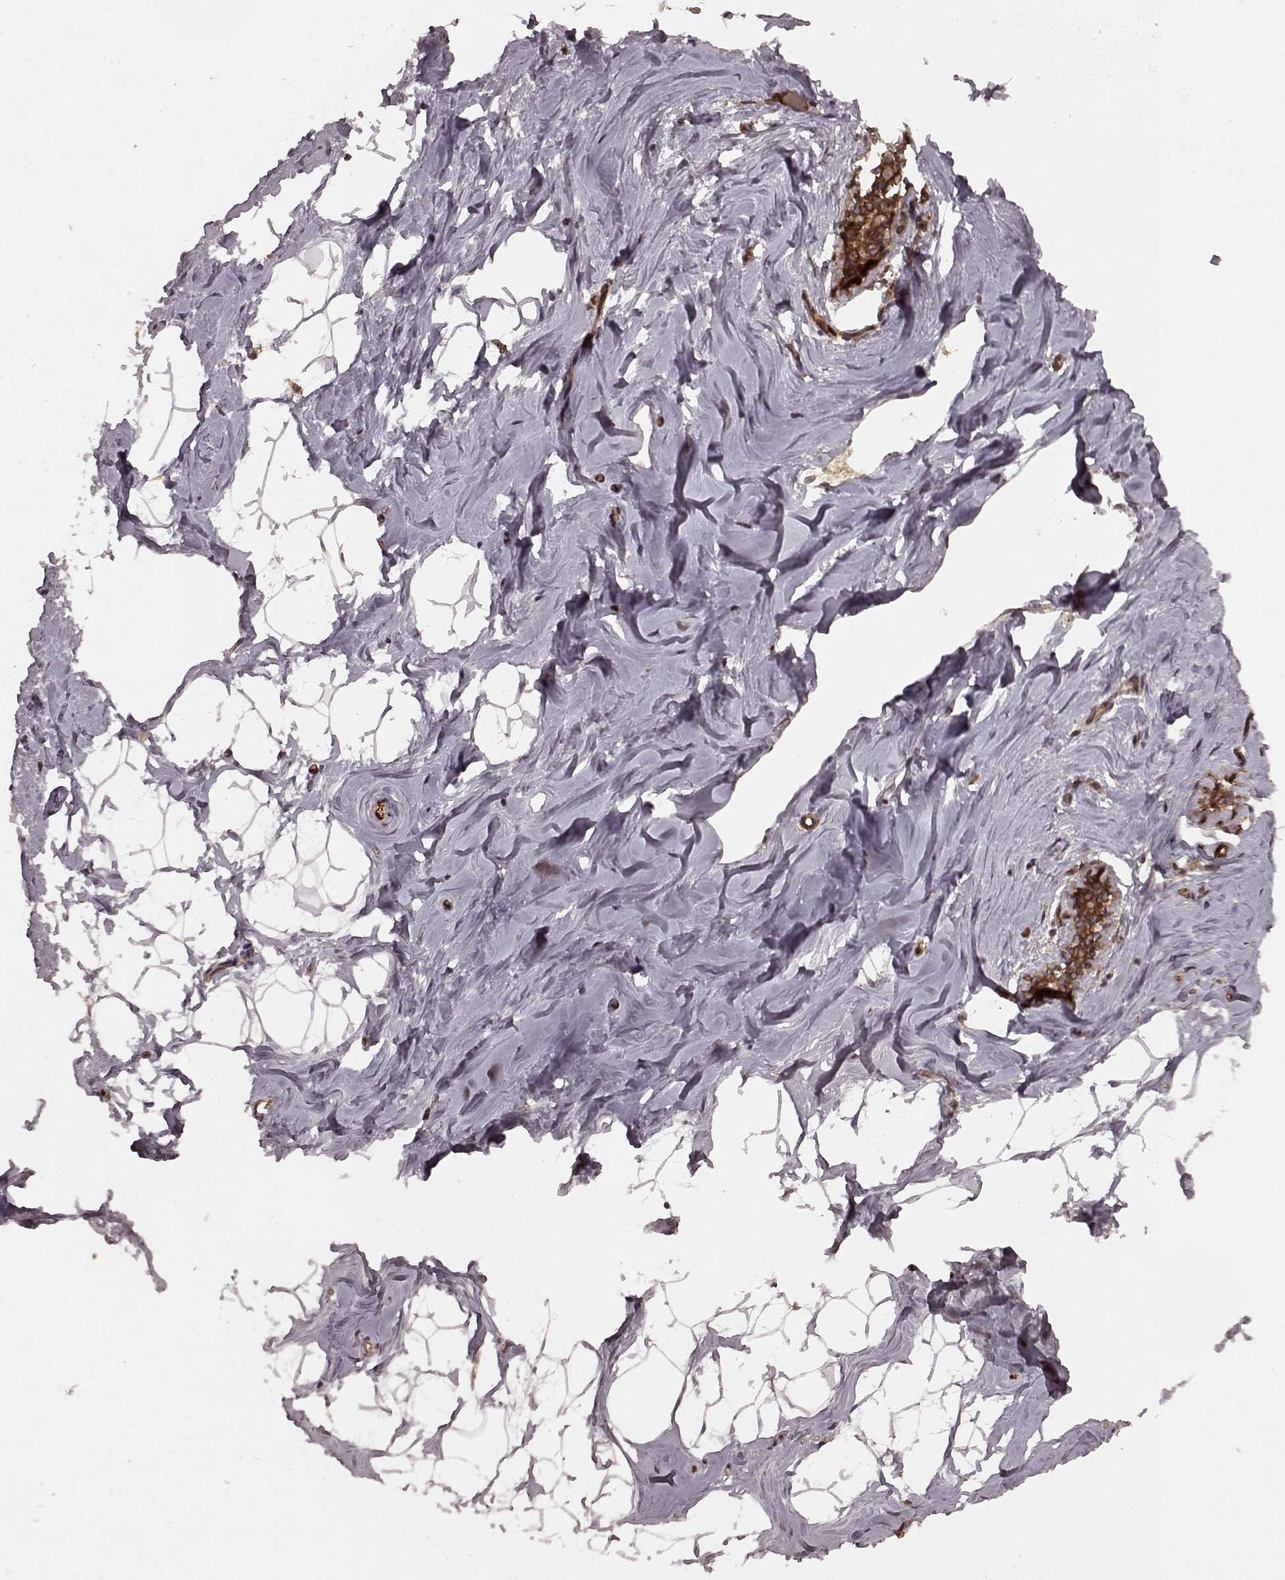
{"staining": {"intensity": "negative", "quantity": "none", "location": "none"}, "tissue": "breast", "cell_type": "Adipocytes", "image_type": "normal", "snomed": [{"axis": "morphology", "description": "Normal tissue, NOS"}, {"axis": "topography", "description": "Breast"}], "caption": "Immunohistochemistry of benign human breast shows no positivity in adipocytes.", "gene": "AGPAT1", "patient": {"sex": "female", "age": 32}}